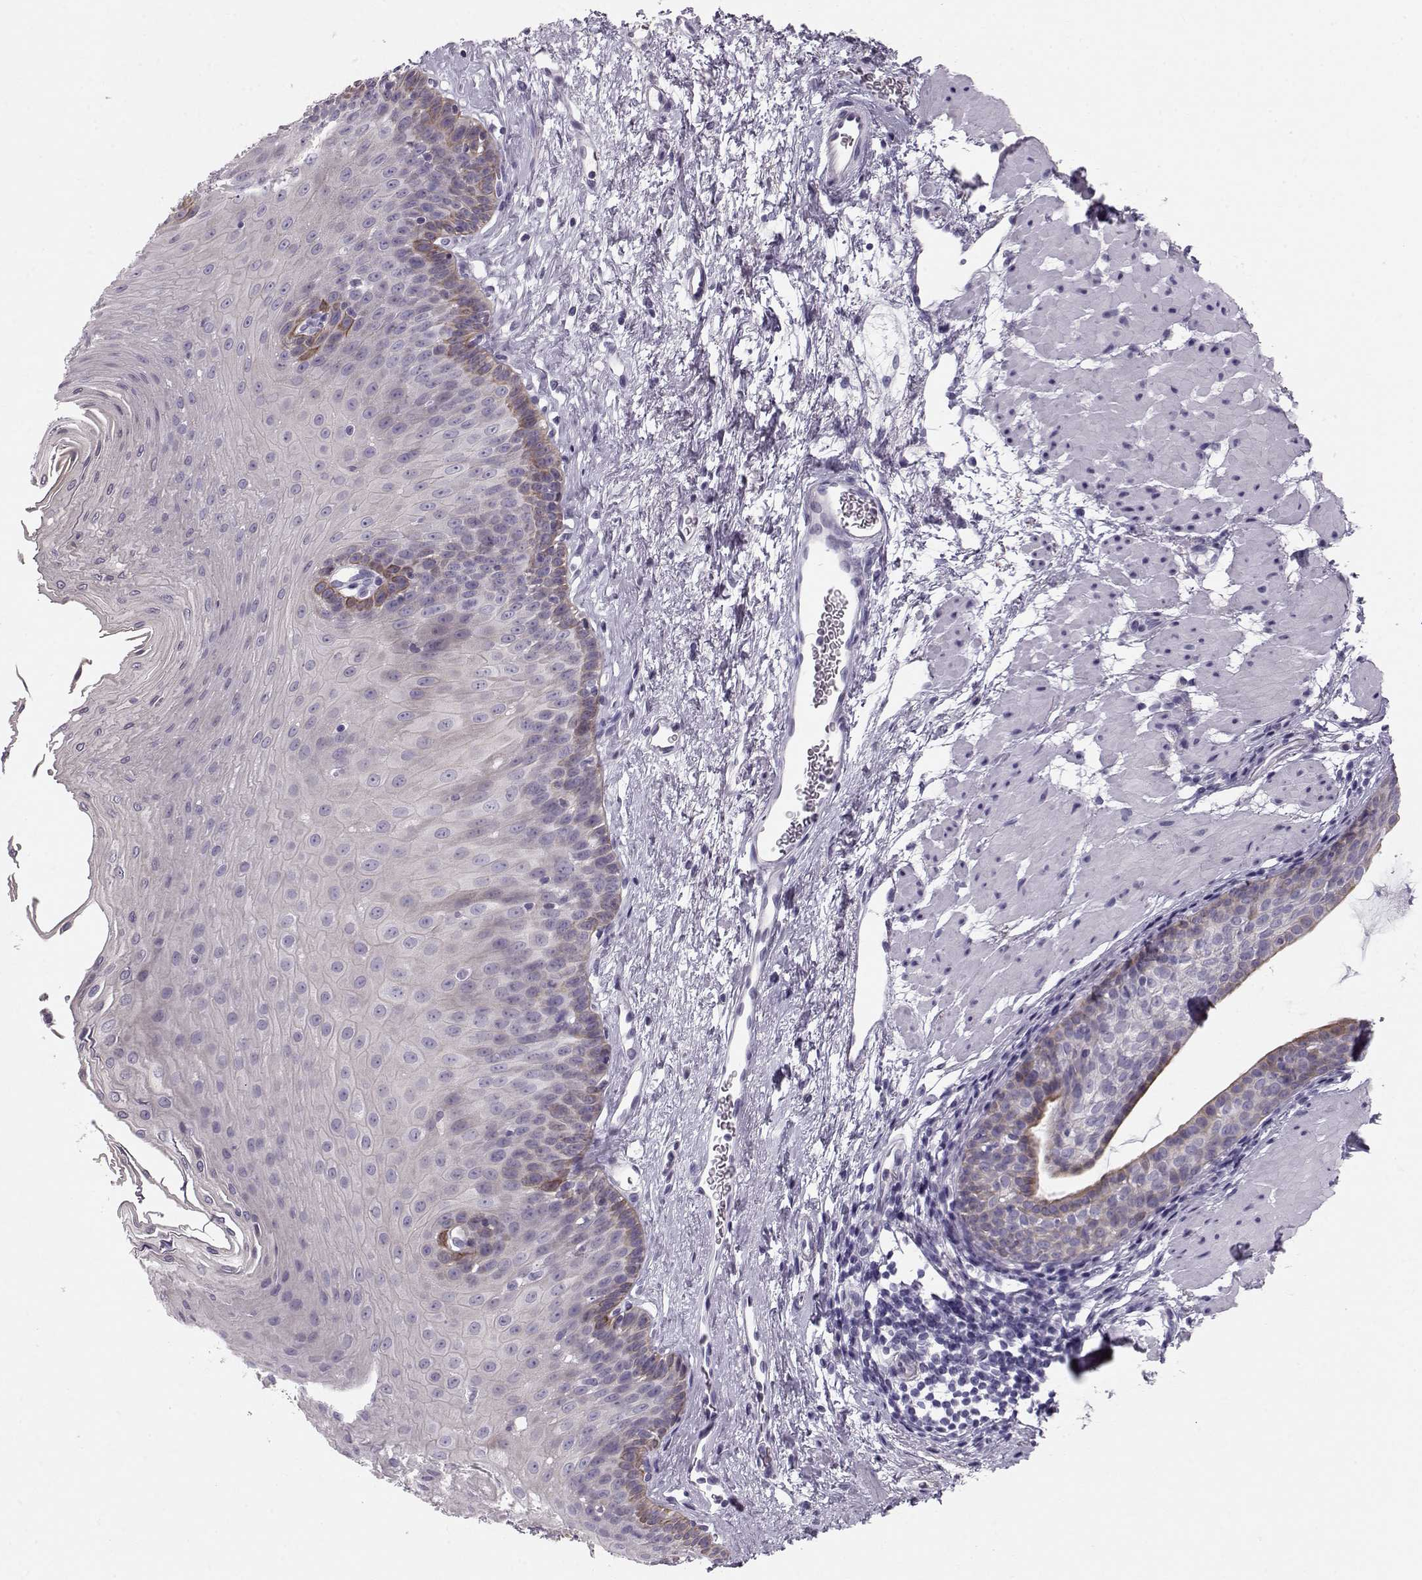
{"staining": {"intensity": "negative", "quantity": "none", "location": "none"}, "tissue": "esophagus", "cell_type": "Squamous epithelial cells", "image_type": "normal", "snomed": [{"axis": "morphology", "description": "Normal tissue, NOS"}, {"axis": "topography", "description": "Esophagus"}], "caption": "Histopathology image shows no protein staining in squamous epithelial cells of normal esophagus. (DAB immunohistochemistry with hematoxylin counter stain).", "gene": "GPR26", "patient": {"sex": "female", "age": 62}}